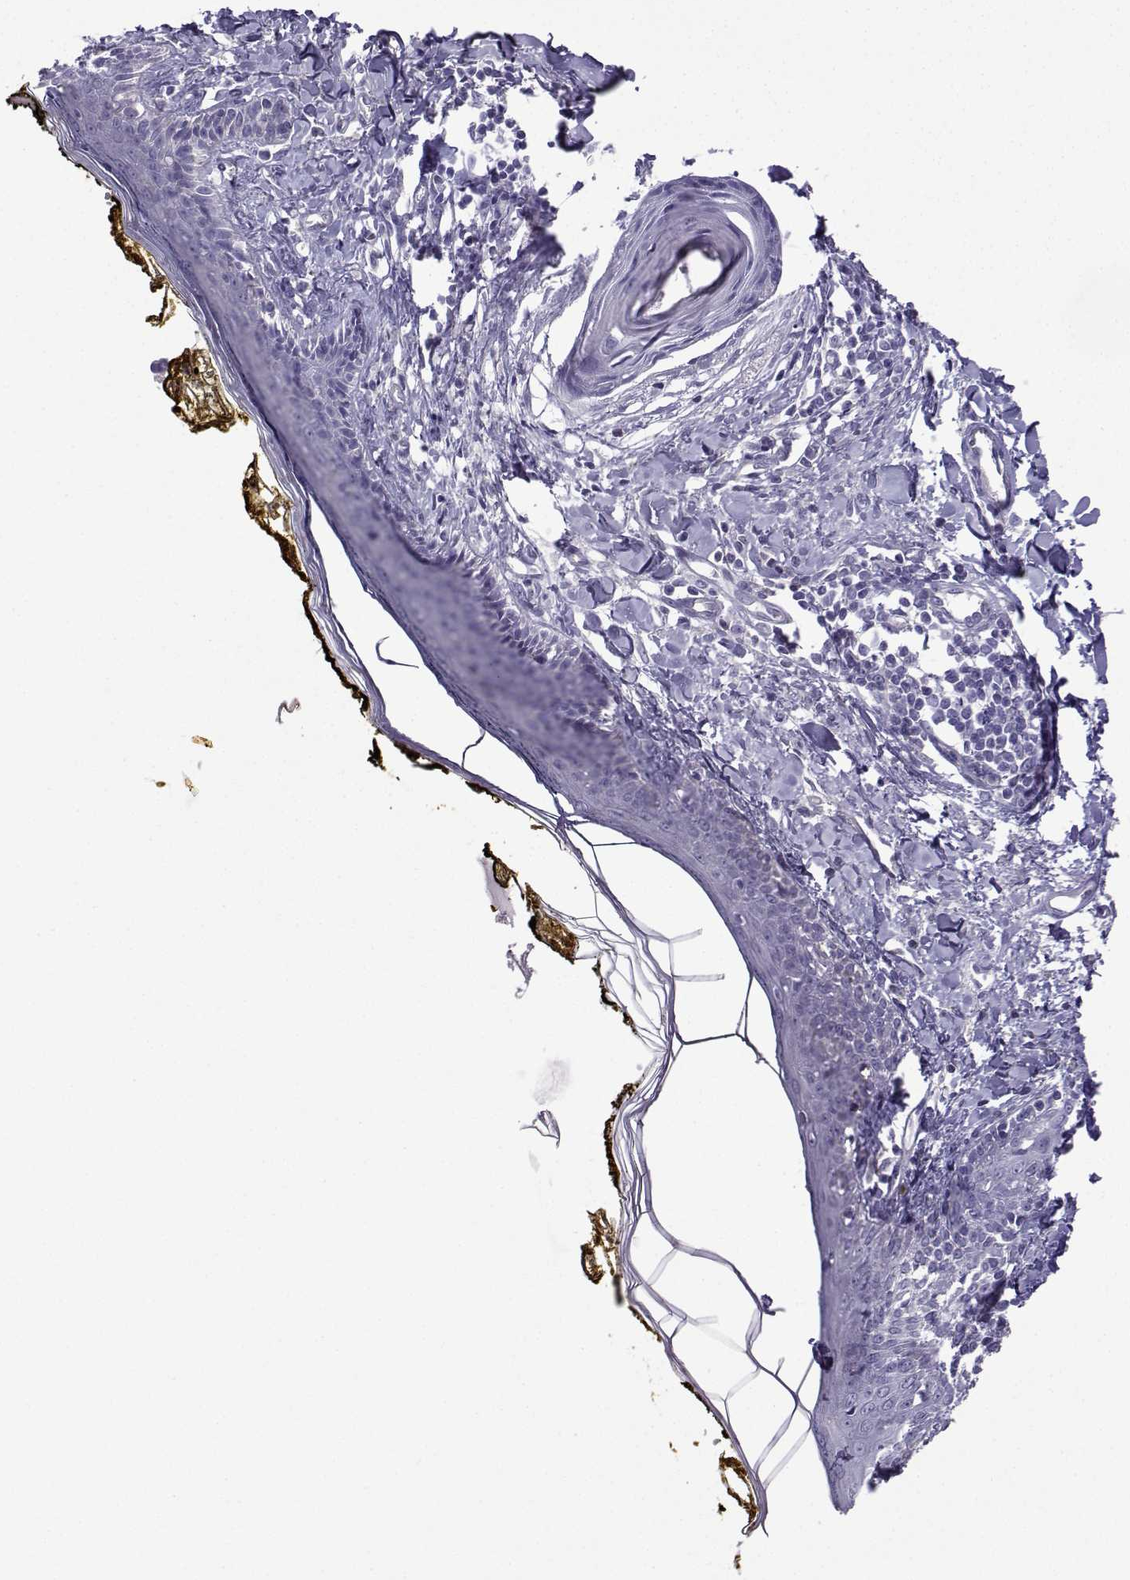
{"staining": {"intensity": "negative", "quantity": "none", "location": "none"}, "tissue": "skin", "cell_type": "Fibroblasts", "image_type": "normal", "snomed": [{"axis": "morphology", "description": "Normal tissue, NOS"}, {"axis": "topography", "description": "Skin"}], "caption": "This is a image of IHC staining of benign skin, which shows no expression in fibroblasts.", "gene": "CFAP70", "patient": {"sex": "male", "age": 76}}